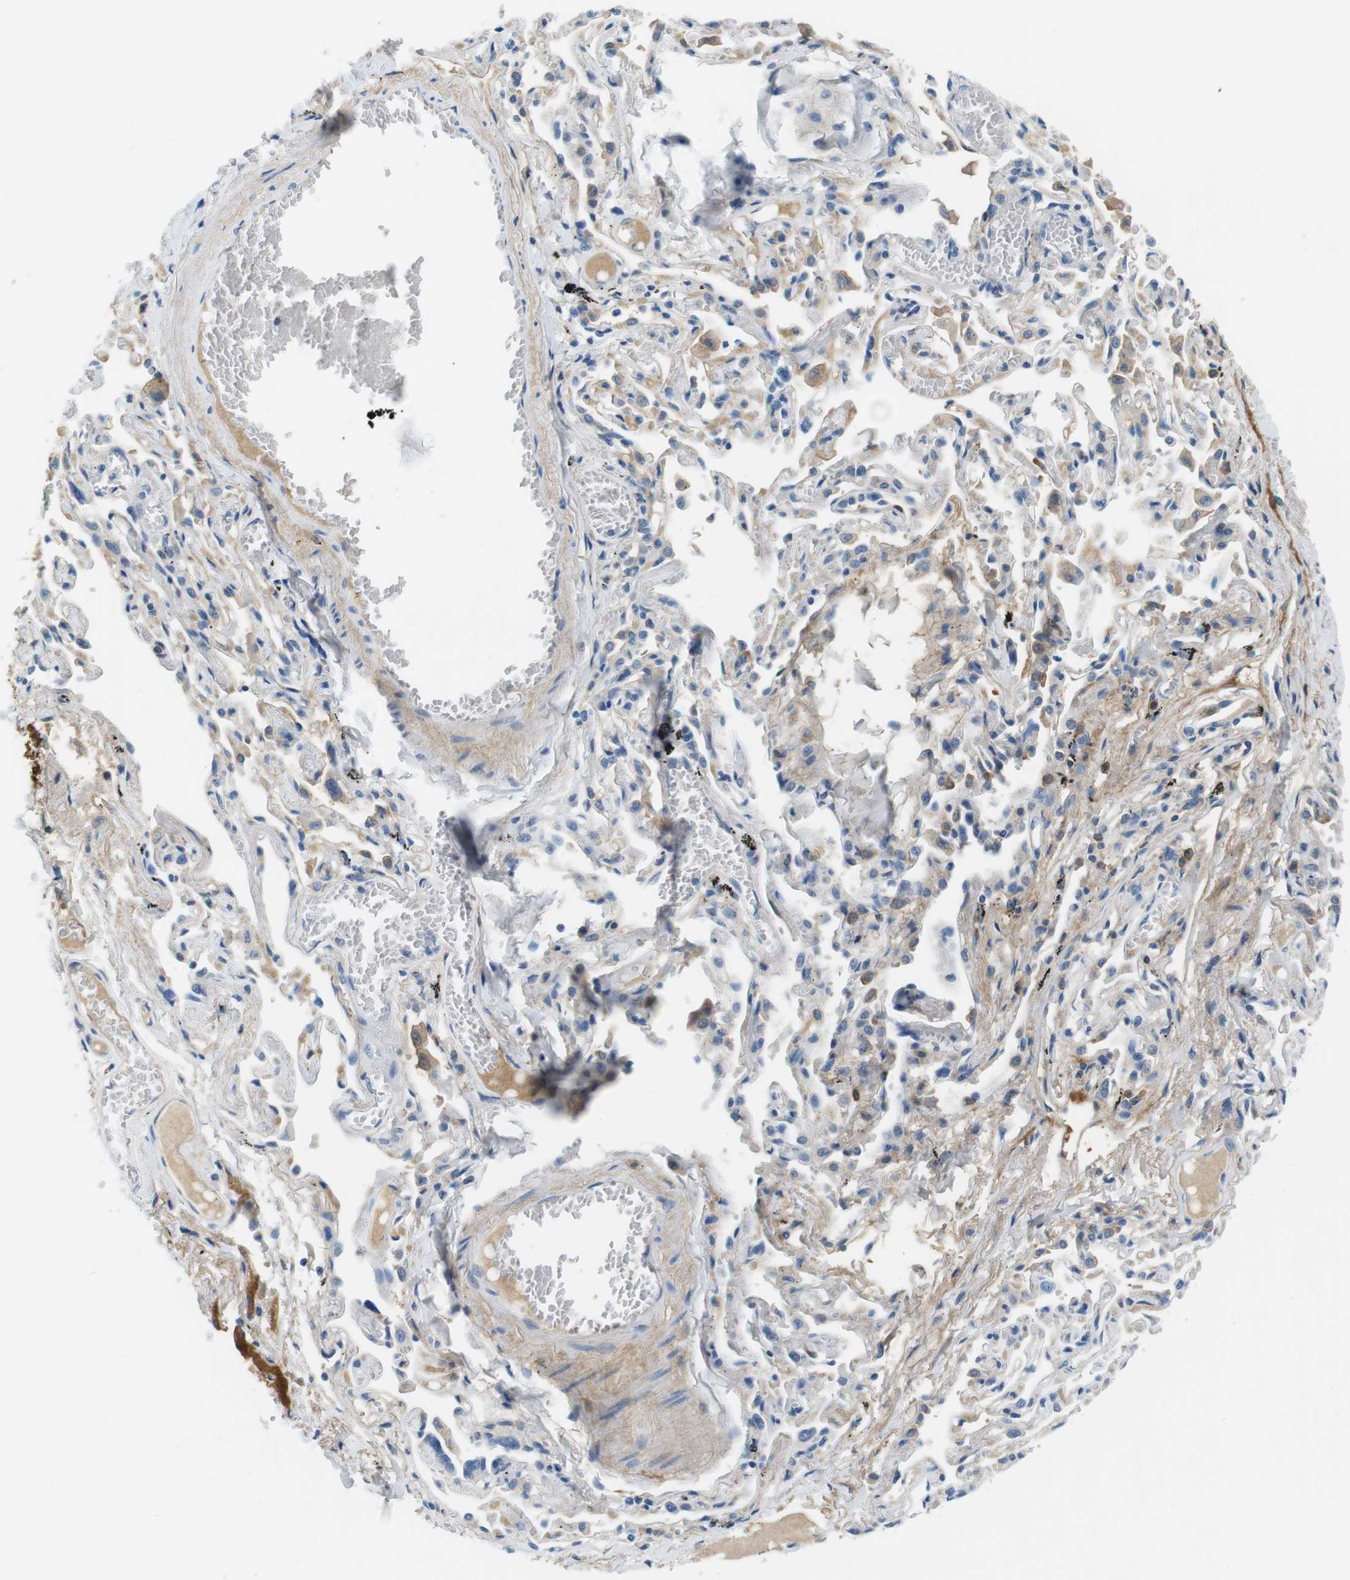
{"staining": {"intensity": "weak", "quantity": "25%-75%", "location": "cytoplasmic/membranous"}, "tissue": "bronchus", "cell_type": "Respiratory epithelial cells", "image_type": "normal", "snomed": [{"axis": "morphology", "description": "Normal tissue, NOS"}, {"axis": "morphology", "description": "Inflammation, NOS"}, {"axis": "topography", "description": "Cartilage tissue"}, {"axis": "topography", "description": "Lung"}], "caption": "The histopathology image demonstrates staining of normal bronchus, revealing weak cytoplasmic/membranous protein staining (brown color) within respiratory epithelial cells.", "gene": "IGHD", "patient": {"sex": "male", "age": 71}}